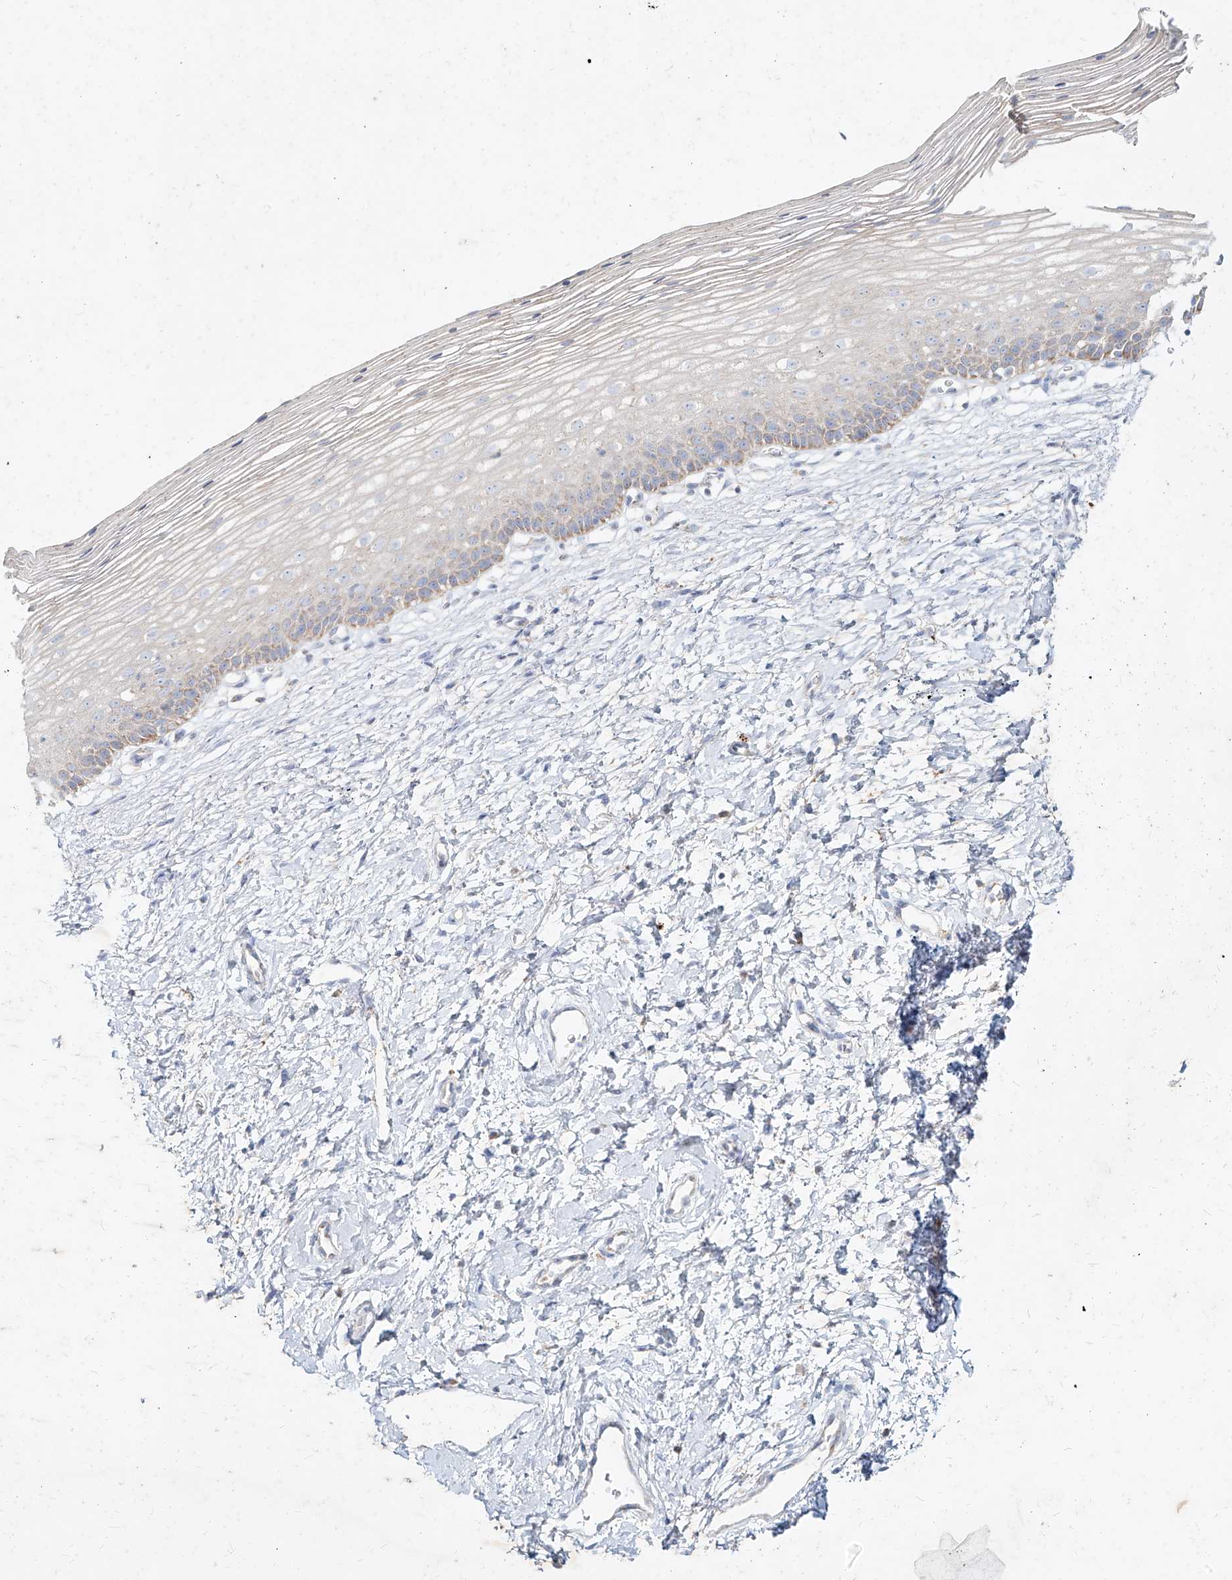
{"staining": {"intensity": "moderate", "quantity": "<25%", "location": "cytoplasmic/membranous"}, "tissue": "cervix", "cell_type": "Glandular cells", "image_type": "normal", "snomed": [{"axis": "morphology", "description": "Normal tissue, NOS"}, {"axis": "topography", "description": "Cervix"}], "caption": "Cervix stained with DAB (3,3'-diaminobenzidine) immunohistochemistry (IHC) demonstrates low levels of moderate cytoplasmic/membranous staining in approximately <25% of glandular cells.", "gene": "MTX2", "patient": {"sex": "female", "age": 72}}